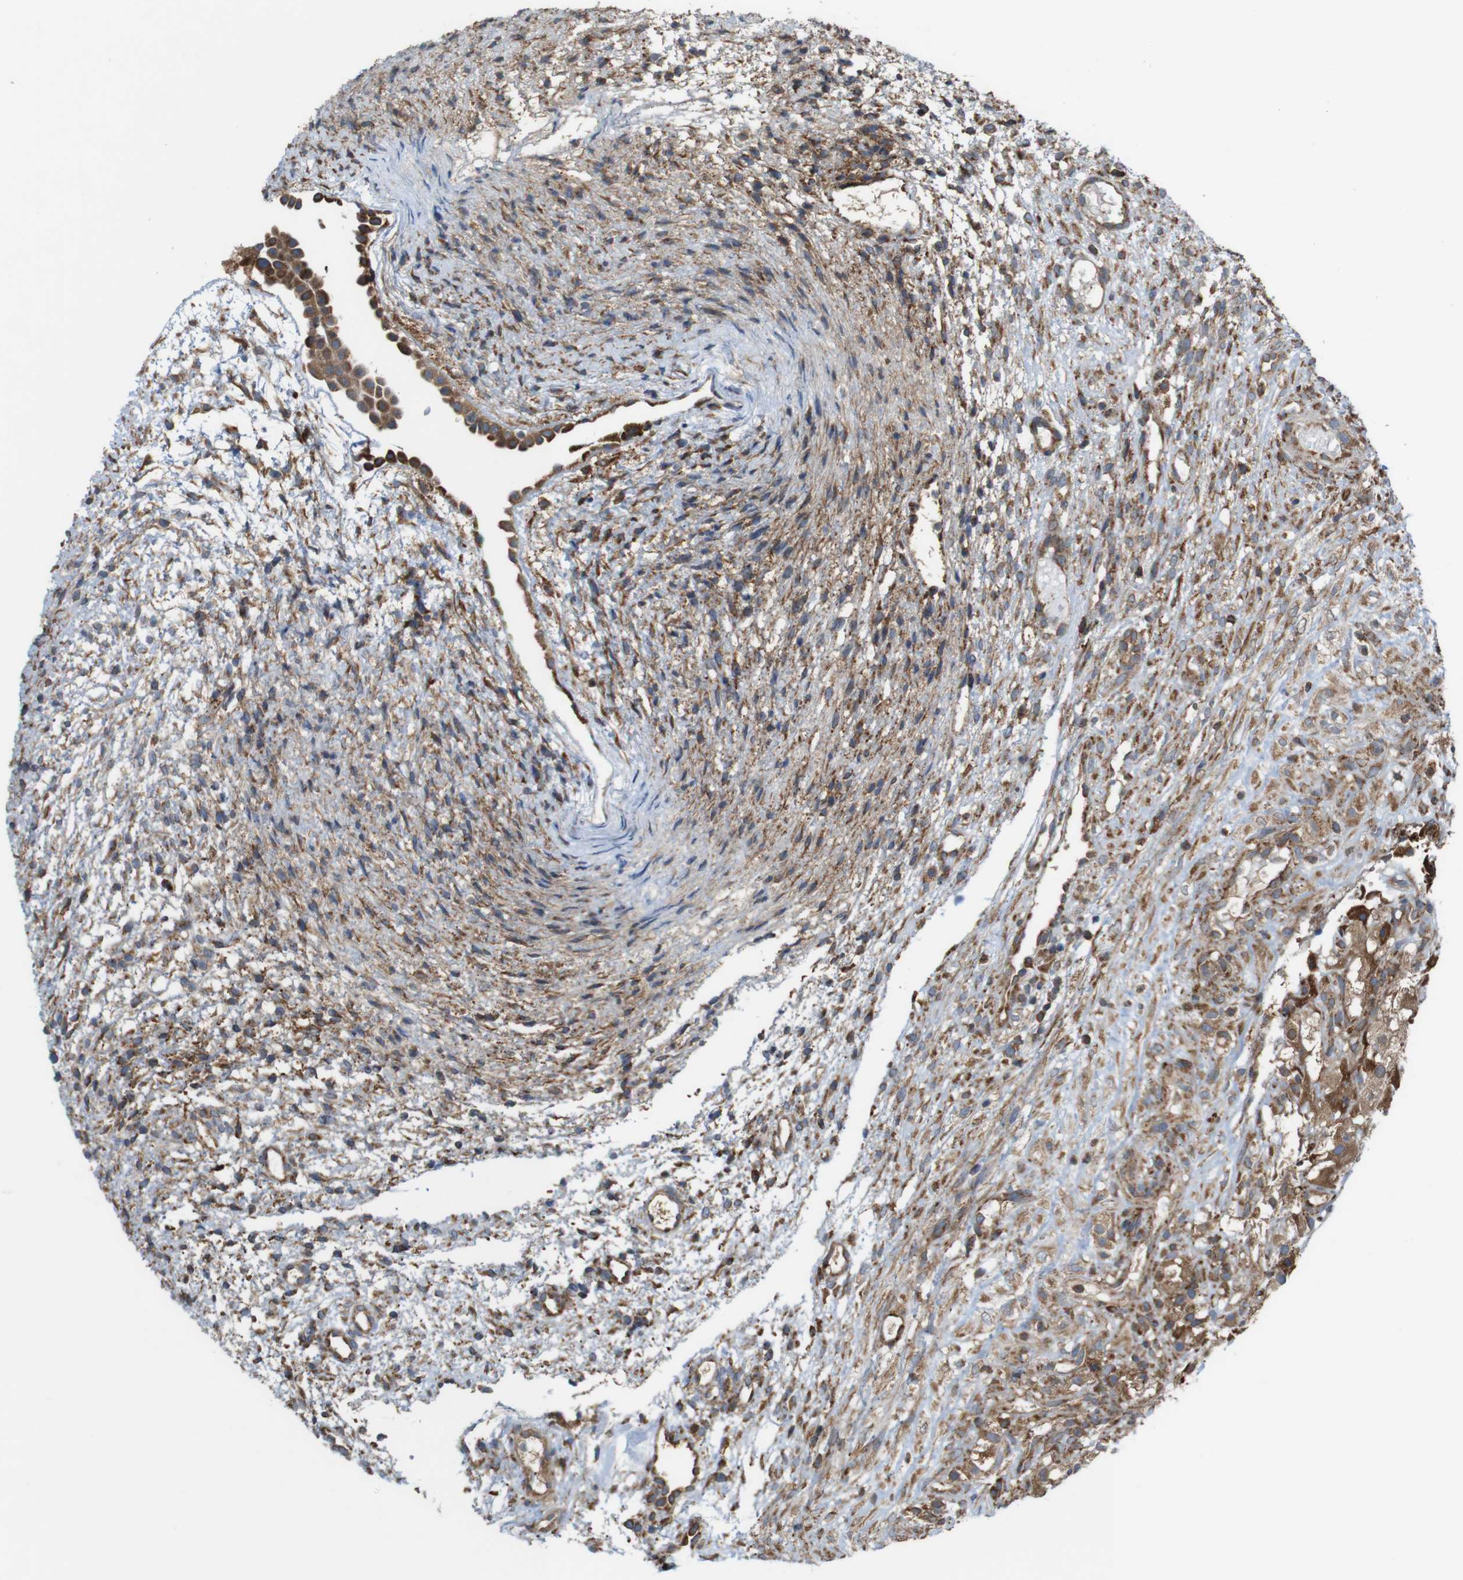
{"staining": {"intensity": "moderate", "quantity": "25%-75%", "location": "cytoplasmic/membranous"}, "tissue": "ovary", "cell_type": "Ovarian stroma cells", "image_type": "normal", "snomed": [{"axis": "morphology", "description": "Normal tissue, NOS"}, {"axis": "morphology", "description": "Cyst, NOS"}, {"axis": "topography", "description": "Ovary"}], "caption": "A medium amount of moderate cytoplasmic/membranous positivity is present in approximately 25%-75% of ovarian stroma cells in benign ovary.", "gene": "UGGT1", "patient": {"sex": "female", "age": 18}}